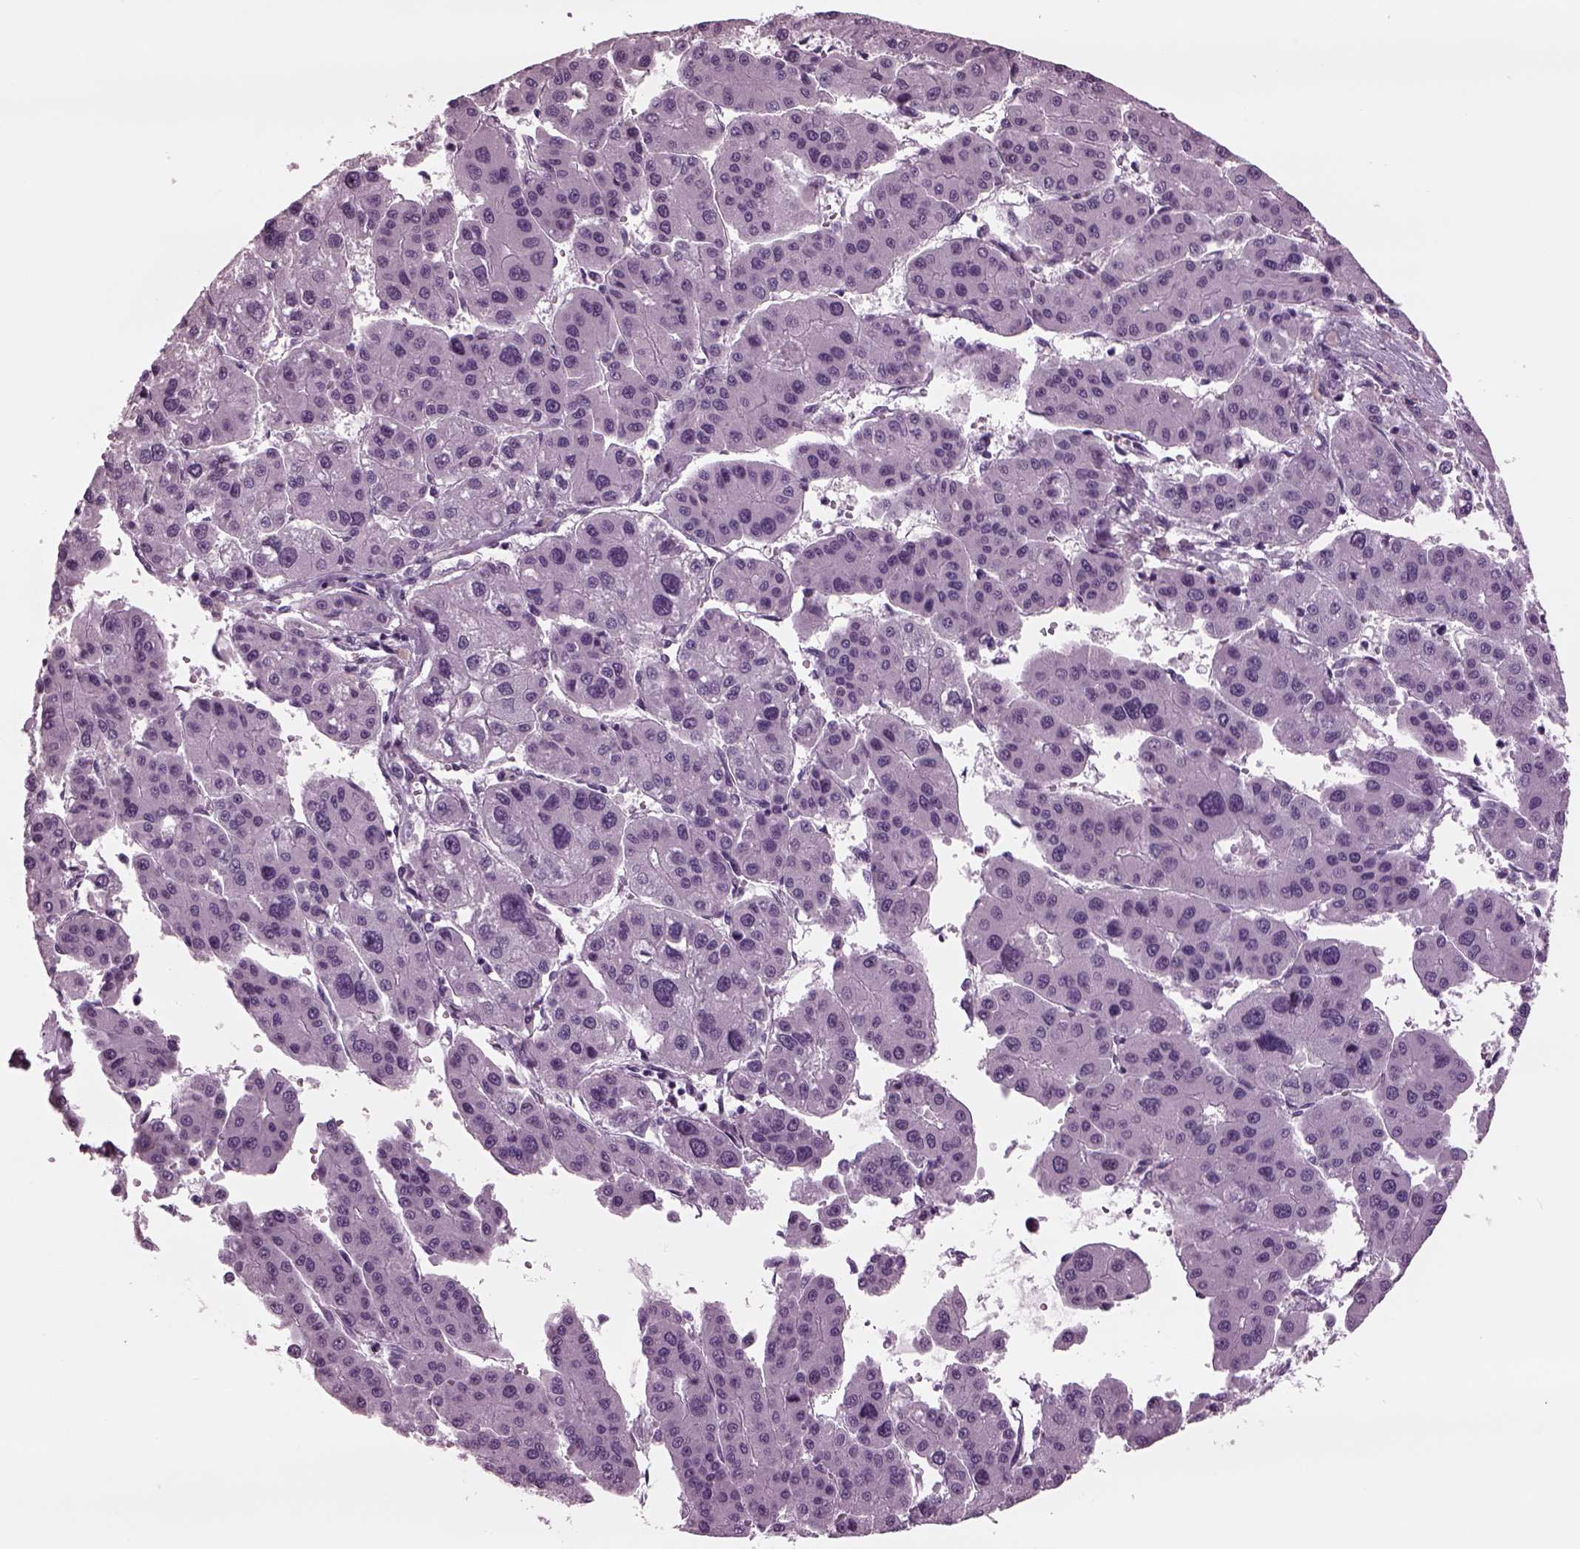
{"staining": {"intensity": "negative", "quantity": "none", "location": "none"}, "tissue": "liver cancer", "cell_type": "Tumor cells", "image_type": "cancer", "snomed": [{"axis": "morphology", "description": "Carcinoma, Hepatocellular, NOS"}, {"axis": "topography", "description": "Liver"}], "caption": "This is an immunohistochemistry image of liver cancer (hepatocellular carcinoma). There is no positivity in tumor cells.", "gene": "TPPP2", "patient": {"sex": "male", "age": 73}}